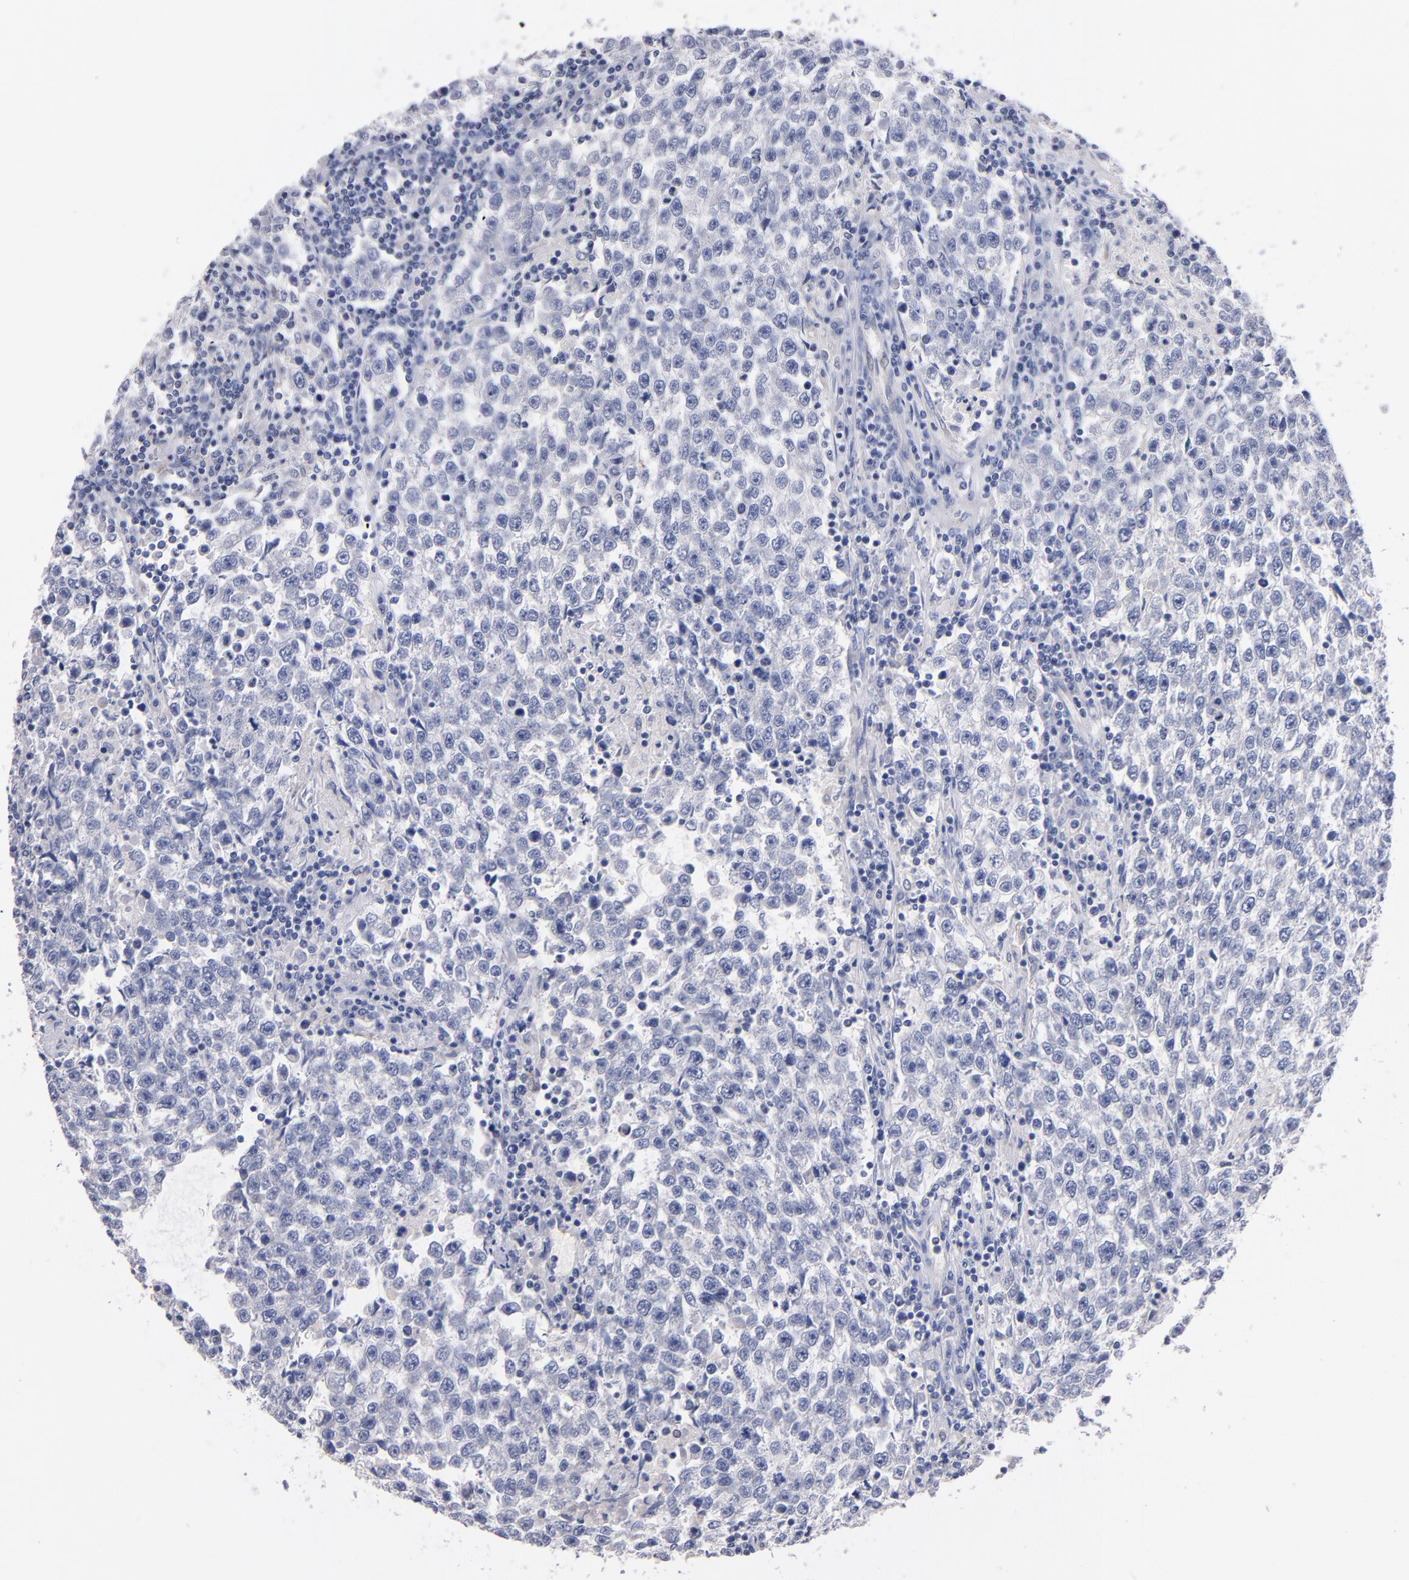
{"staining": {"intensity": "negative", "quantity": "none", "location": "none"}, "tissue": "testis cancer", "cell_type": "Tumor cells", "image_type": "cancer", "snomed": [{"axis": "morphology", "description": "Seminoma, NOS"}, {"axis": "topography", "description": "Testis"}], "caption": "The immunohistochemistry photomicrograph has no significant expression in tumor cells of testis cancer tissue.", "gene": "CNTNAP2", "patient": {"sex": "male", "age": 36}}